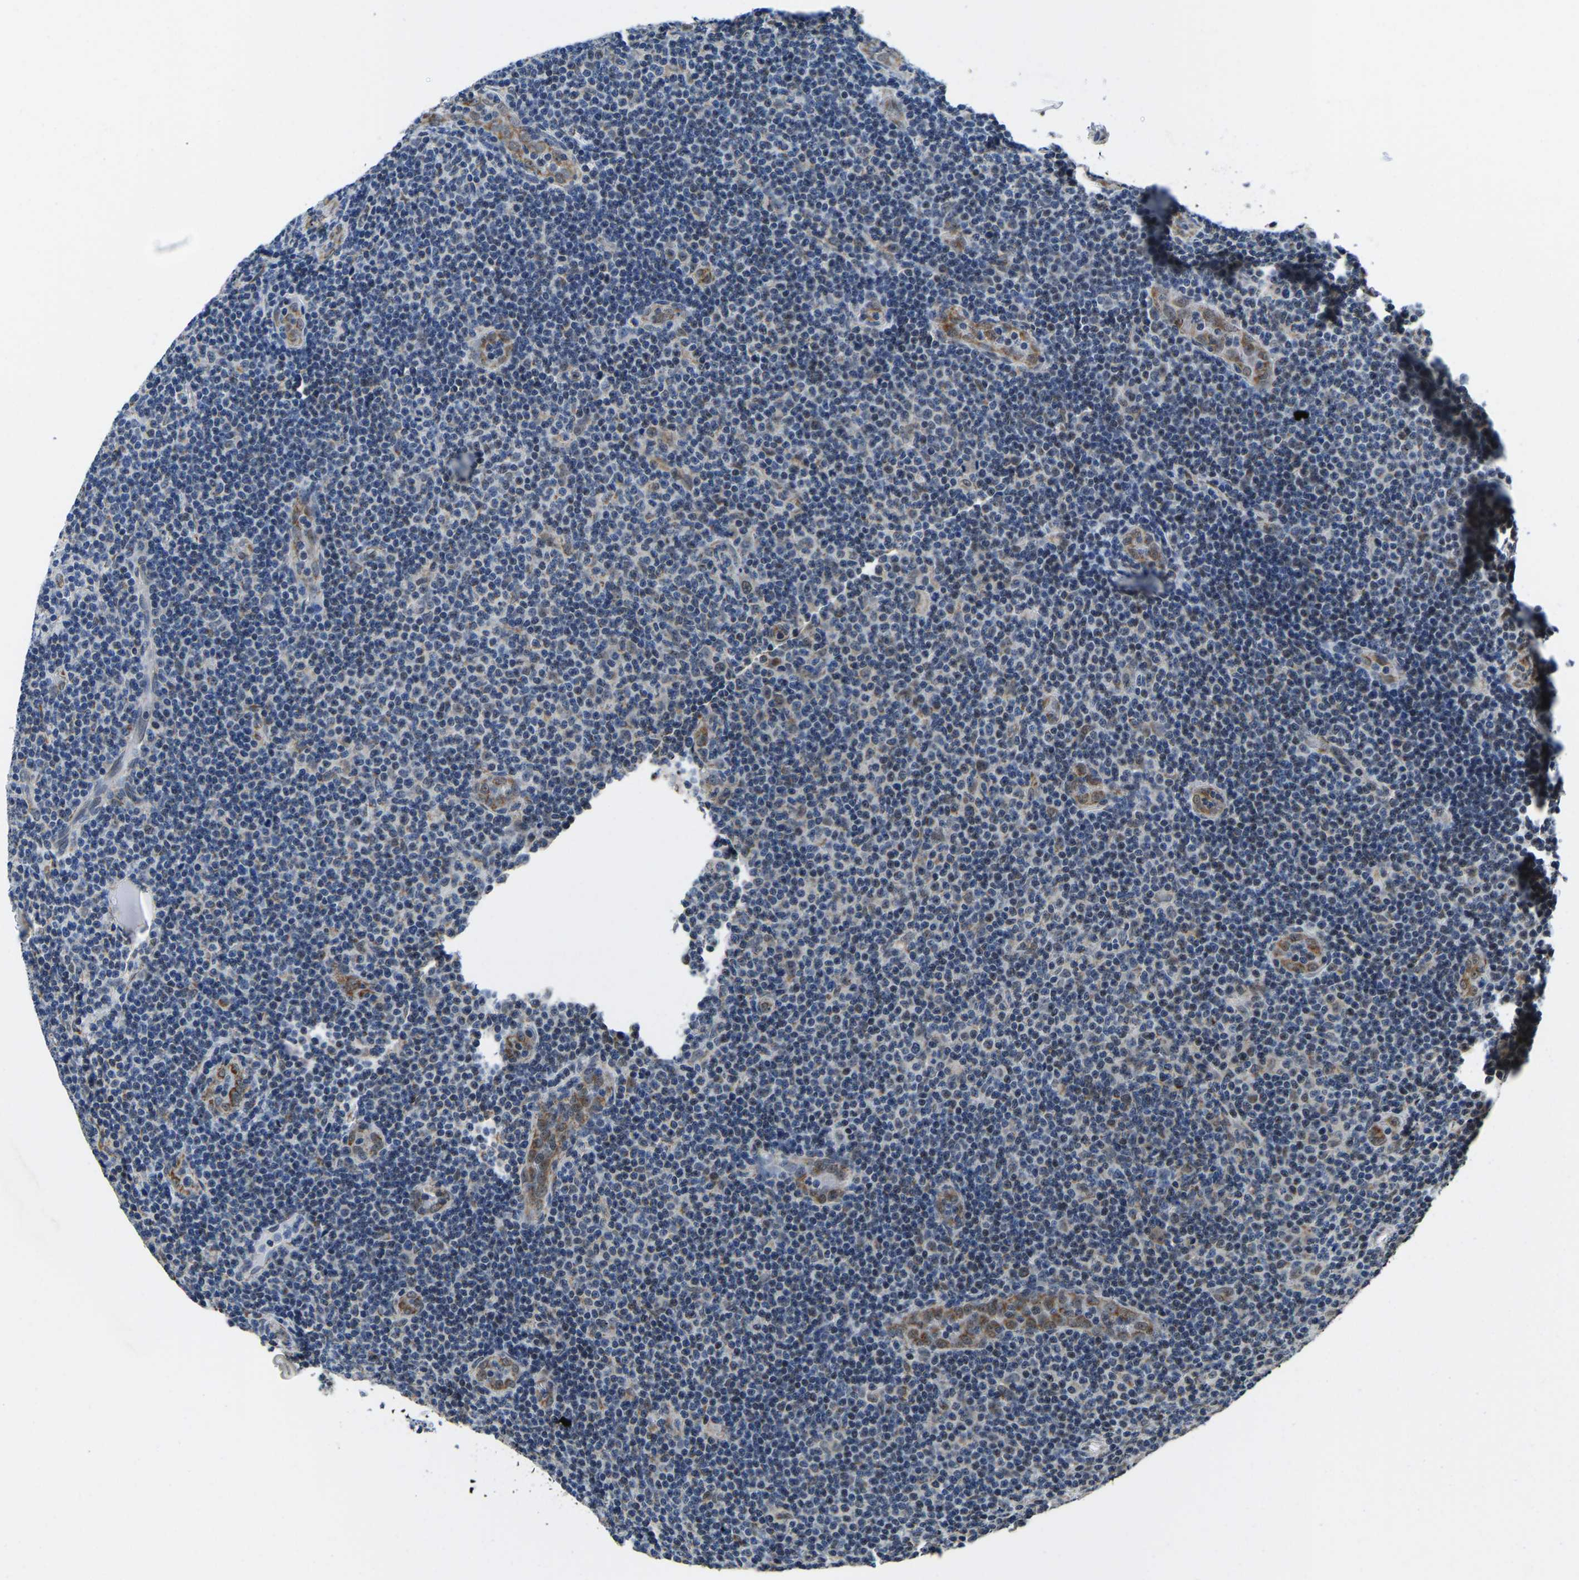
{"staining": {"intensity": "weak", "quantity": "<25%", "location": "nuclear"}, "tissue": "lymphoma", "cell_type": "Tumor cells", "image_type": "cancer", "snomed": [{"axis": "morphology", "description": "Malignant lymphoma, non-Hodgkin's type, Low grade"}, {"axis": "topography", "description": "Lymph node"}], "caption": "The photomicrograph reveals no significant positivity in tumor cells of malignant lymphoma, non-Hodgkin's type (low-grade). Brightfield microscopy of immunohistochemistry (IHC) stained with DAB (brown) and hematoxylin (blue), captured at high magnification.", "gene": "BNIP3L", "patient": {"sex": "male", "age": 83}}